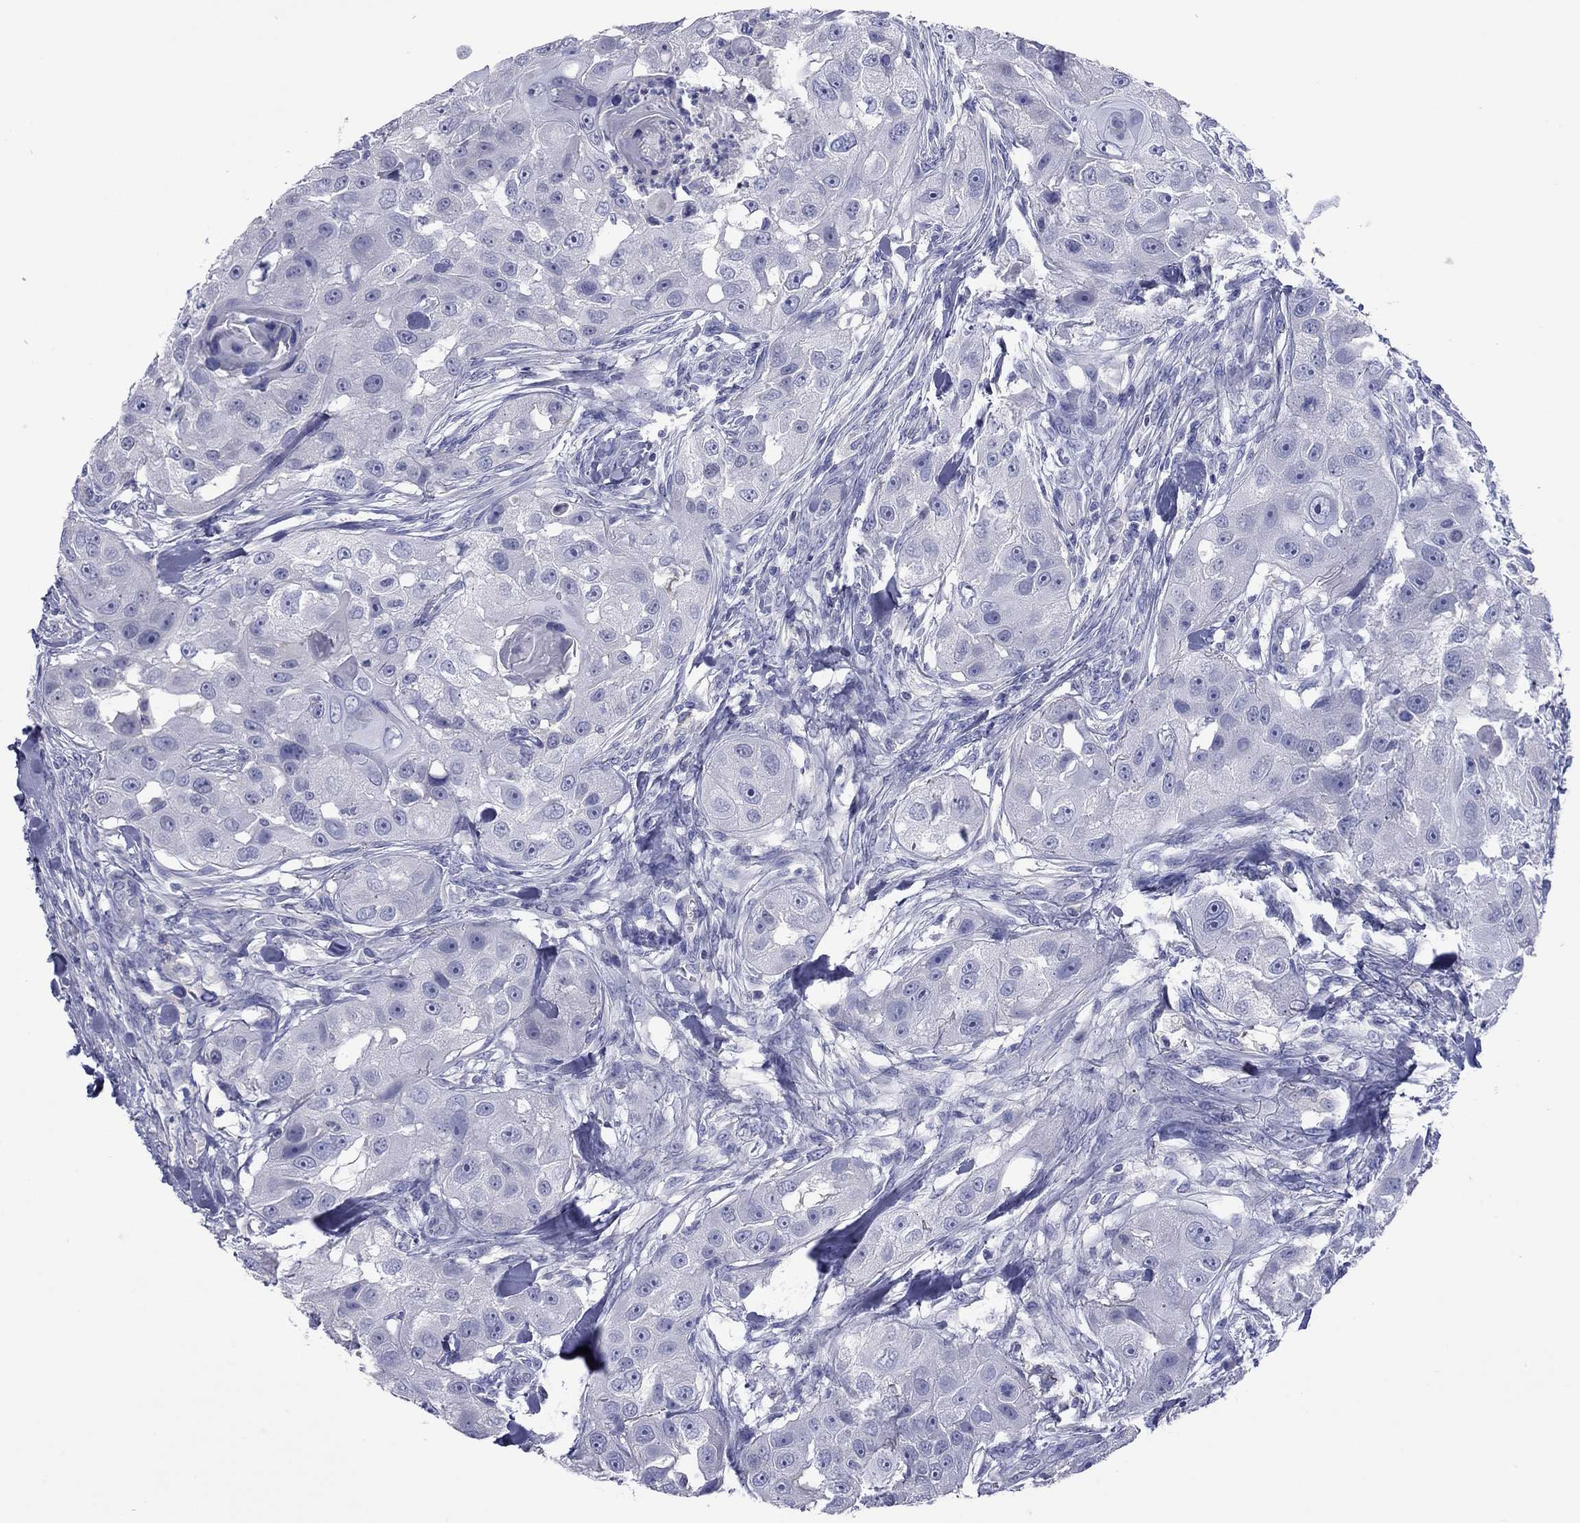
{"staining": {"intensity": "negative", "quantity": "none", "location": "none"}, "tissue": "head and neck cancer", "cell_type": "Tumor cells", "image_type": "cancer", "snomed": [{"axis": "morphology", "description": "Squamous cell carcinoma, NOS"}, {"axis": "topography", "description": "Head-Neck"}], "caption": "DAB immunohistochemical staining of human squamous cell carcinoma (head and neck) shows no significant expression in tumor cells. The staining is performed using DAB brown chromogen with nuclei counter-stained in using hematoxylin.", "gene": "ACTL7B", "patient": {"sex": "male", "age": 51}}